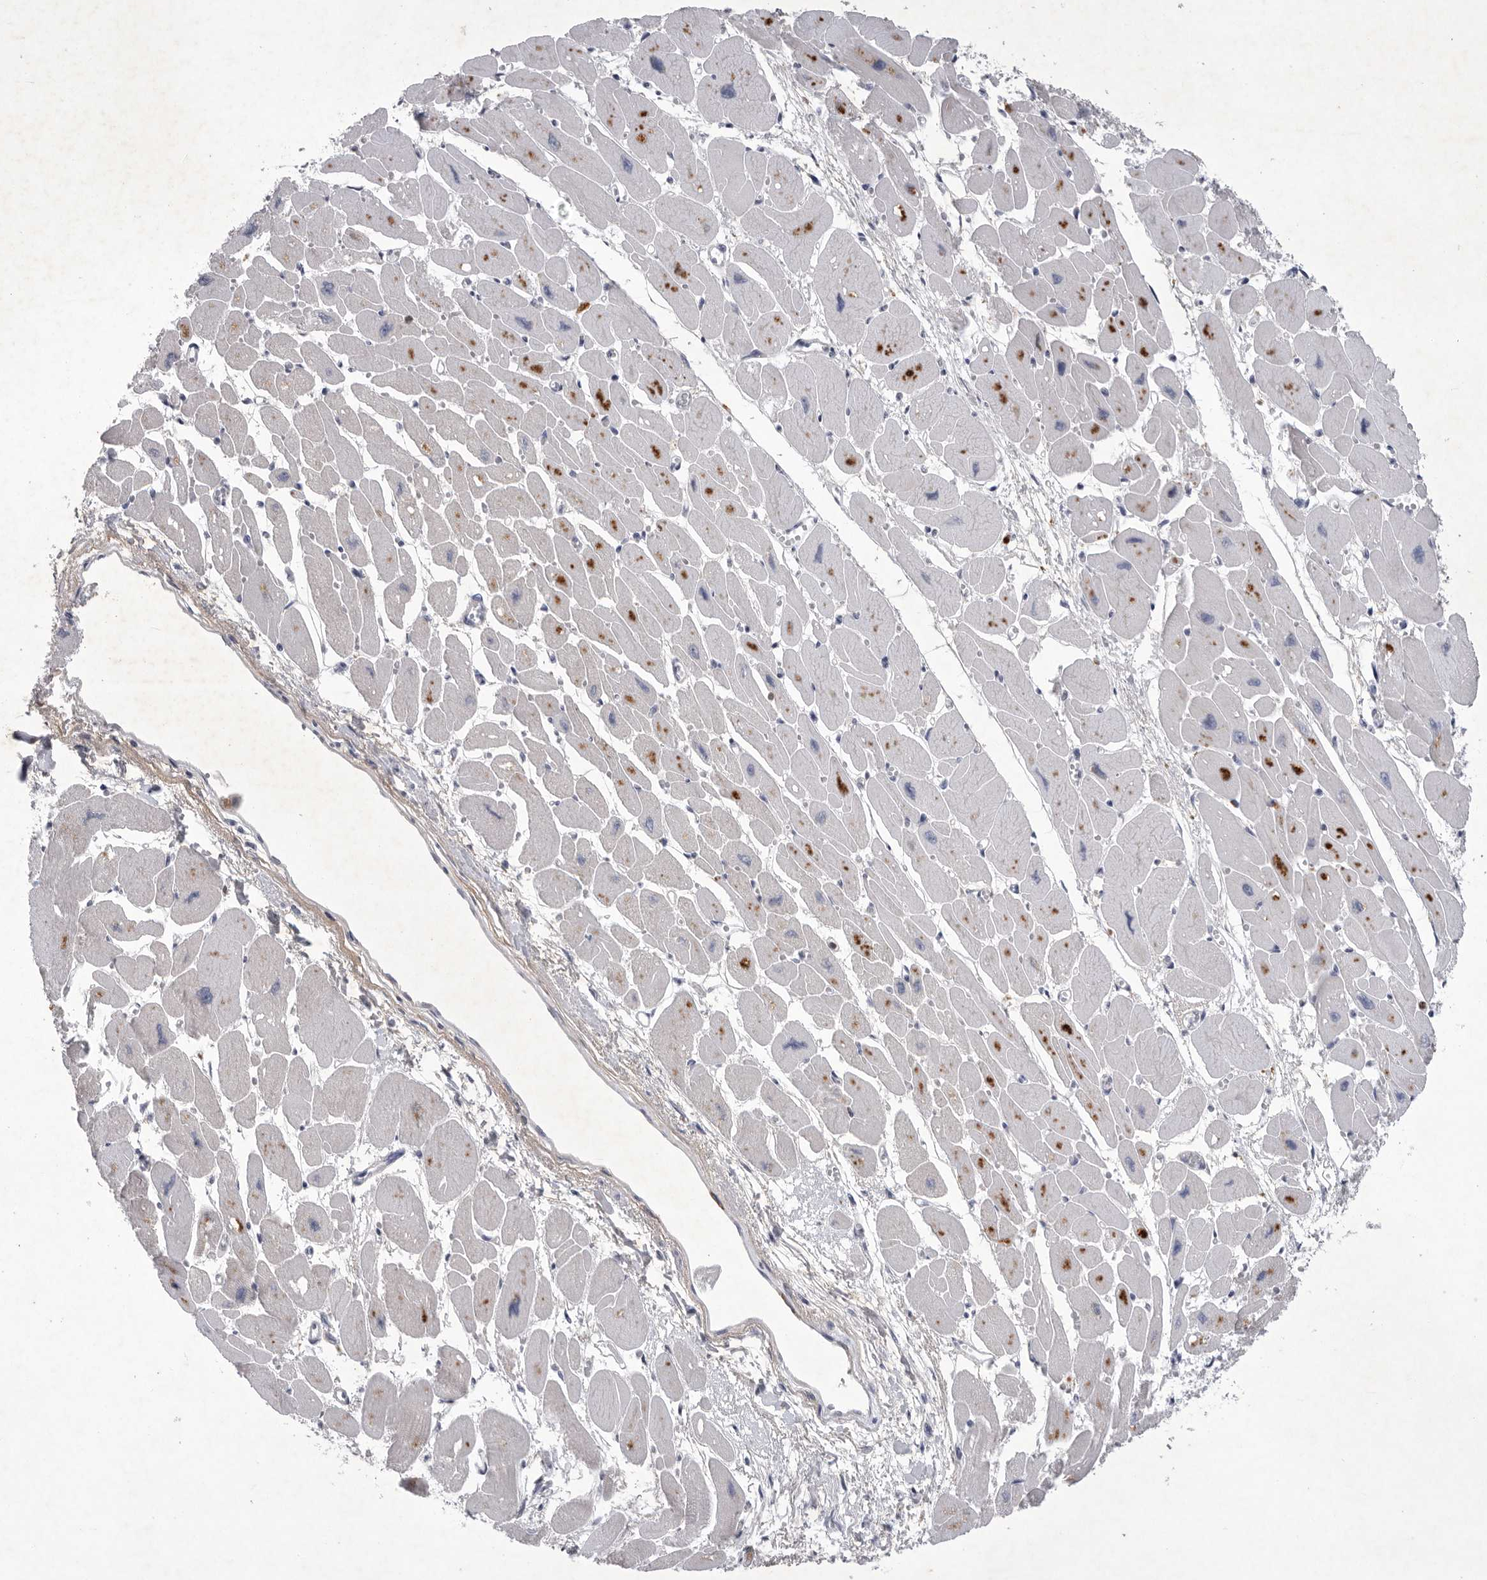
{"staining": {"intensity": "moderate", "quantity": "<25%", "location": "cytoplasmic/membranous"}, "tissue": "heart muscle", "cell_type": "Cardiomyocytes", "image_type": "normal", "snomed": [{"axis": "morphology", "description": "Normal tissue, NOS"}, {"axis": "topography", "description": "Heart"}], "caption": "Protein expression analysis of unremarkable heart muscle exhibits moderate cytoplasmic/membranous positivity in about <25% of cardiomyocytes. Nuclei are stained in blue.", "gene": "SIGLEC10", "patient": {"sex": "female", "age": 54}}